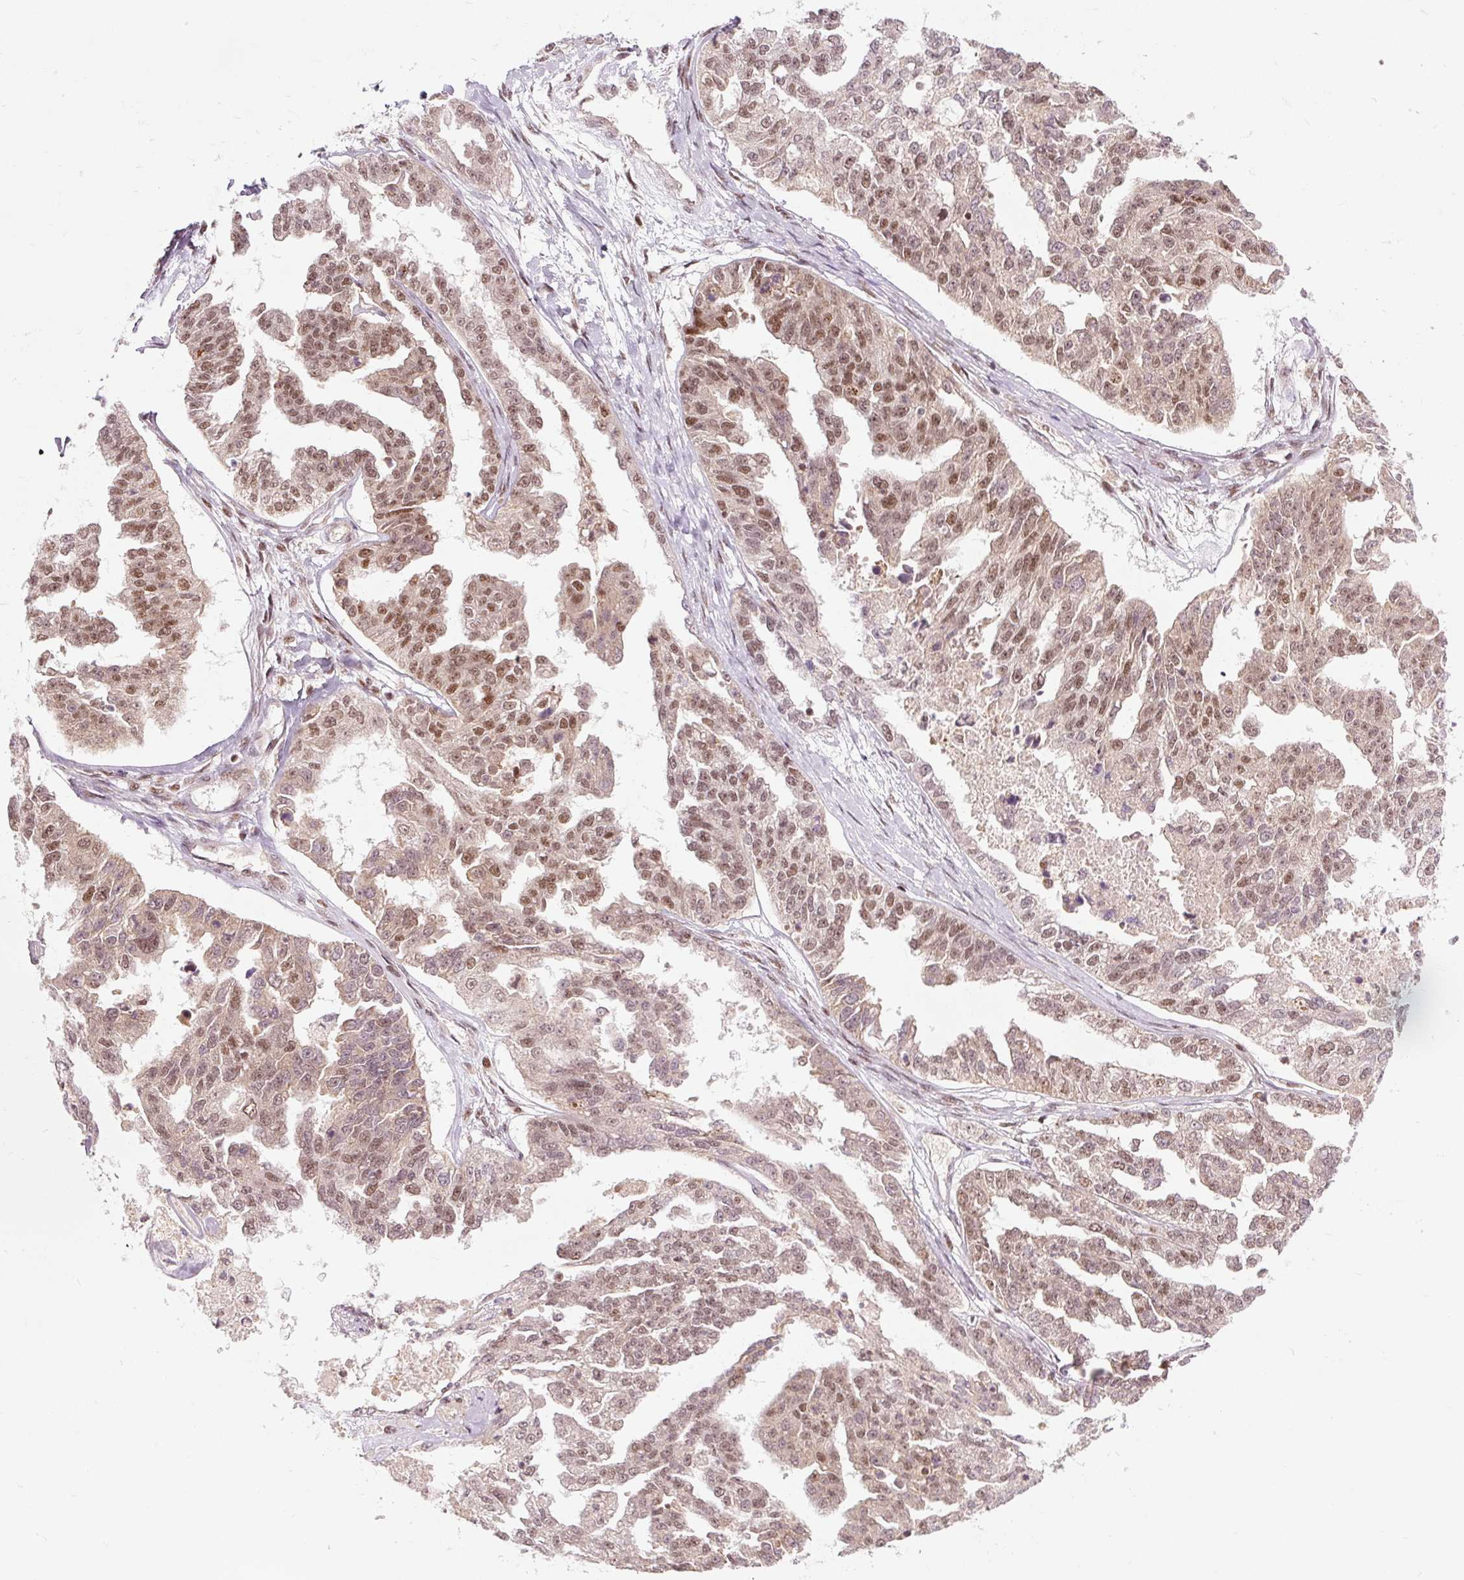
{"staining": {"intensity": "moderate", "quantity": ">75%", "location": "nuclear"}, "tissue": "ovarian cancer", "cell_type": "Tumor cells", "image_type": "cancer", "snomed": [{"axis": "morphology", "description": "Cystadenocarcinoma, serous, NOS"}, {"axis": "topography", "description": "Ovary"}], "caption": "IHC micrograph of ovarian cancer stained for a protein (brown), which reveals medium levels of moderate nuclear staining in about >75% of tumor cells.", "gene": "CSTF1", "patient": {"sex": "female", "age": 58}}